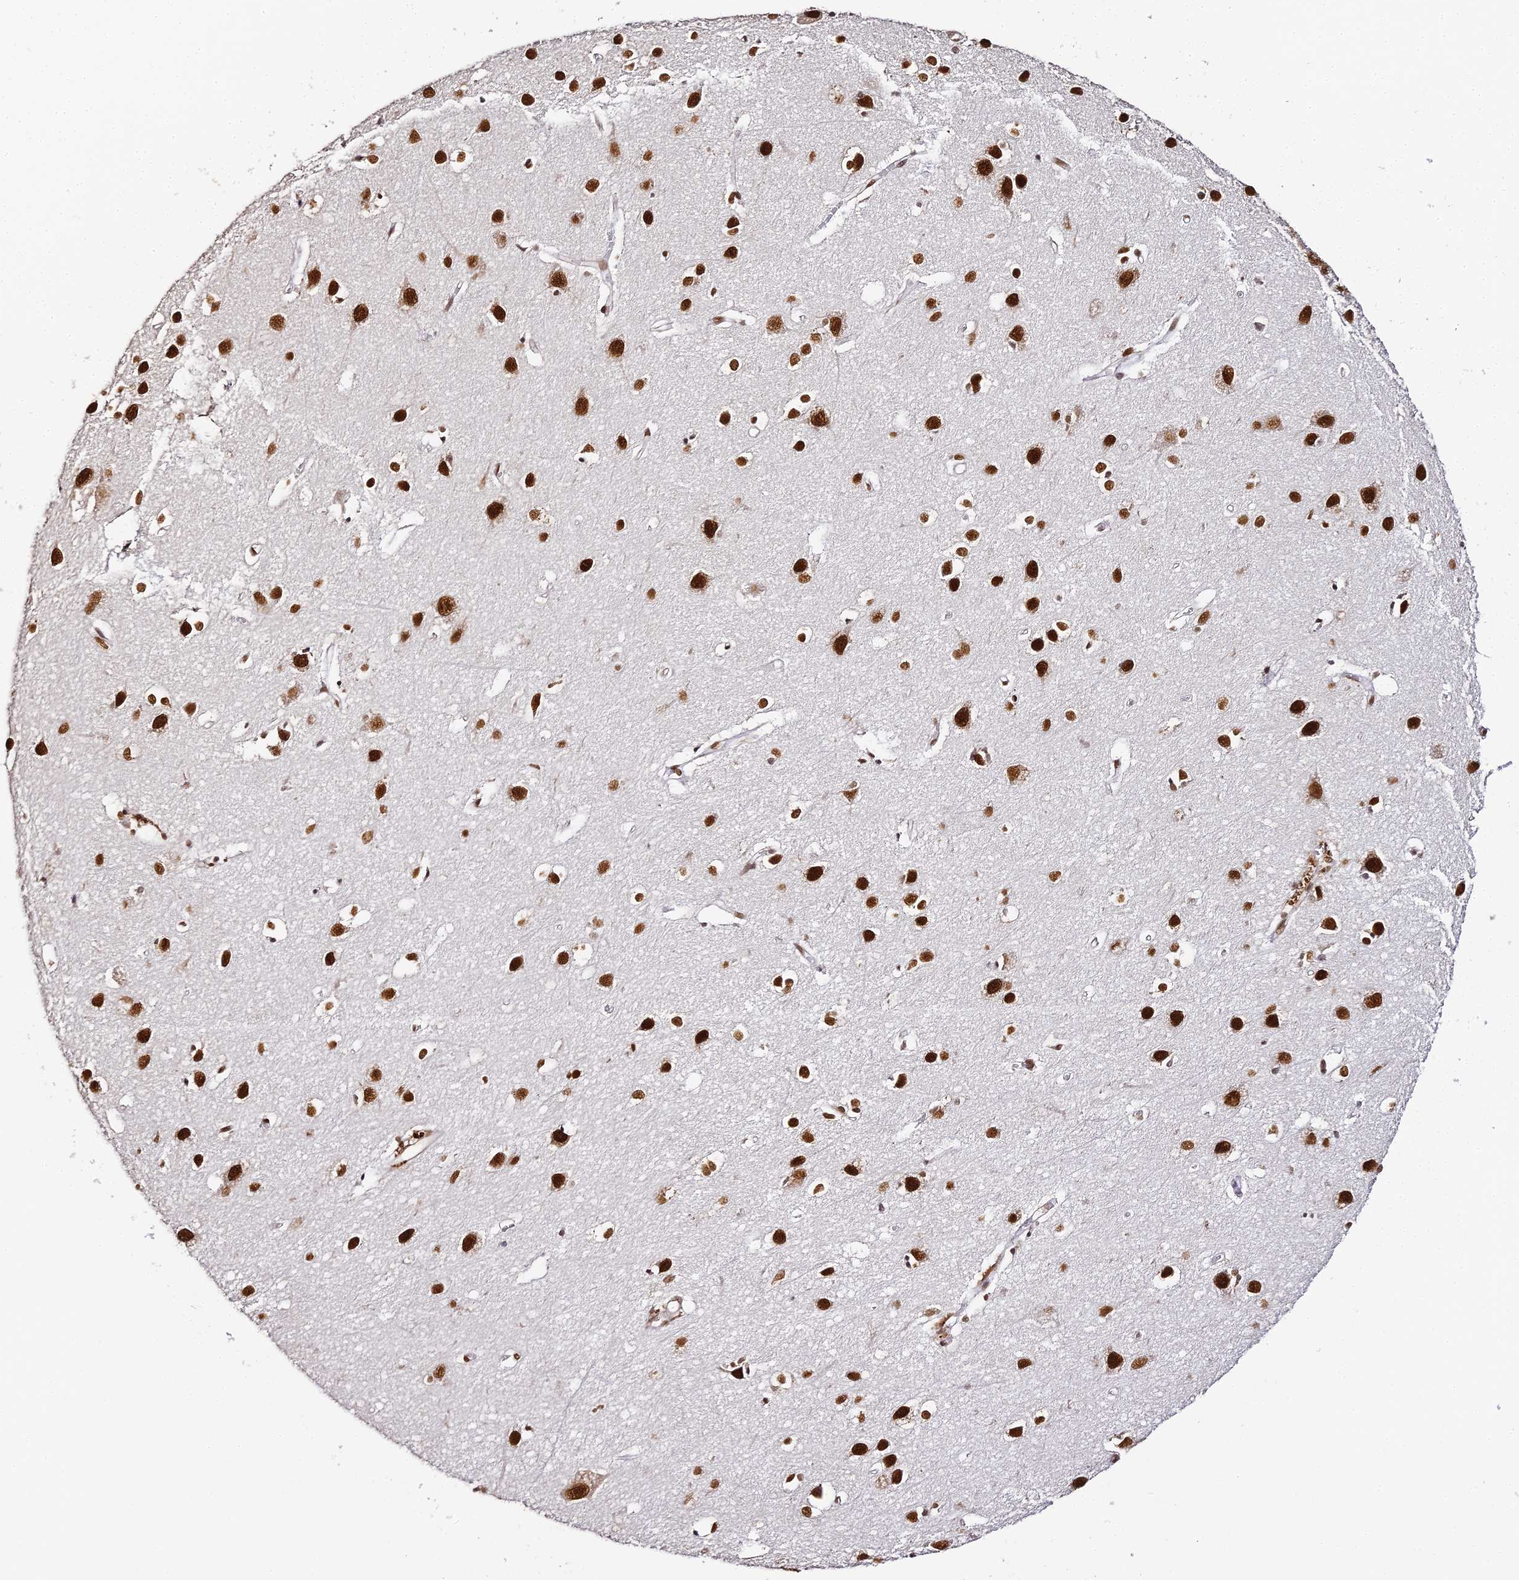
{"staining": {"intensity": "moderate", "quantity": ">75%", "location": "nuclear"}, "tissue": "cerebral cortex", "cell_type": "Endothelial cells", "image_type": "normal", "snomed": [{"axis": "morphology", "description": "Normal tissue, NOS"}, {"axis": "topography", "description": "Cerebral cortex"}], "caption": "A brown stain shows moderate nuclear staining of a protein in endothelial cells of benign cerebral cortex.", "gene": "HNRNPA1", "patient": {"sex": "female", "age": 64}}